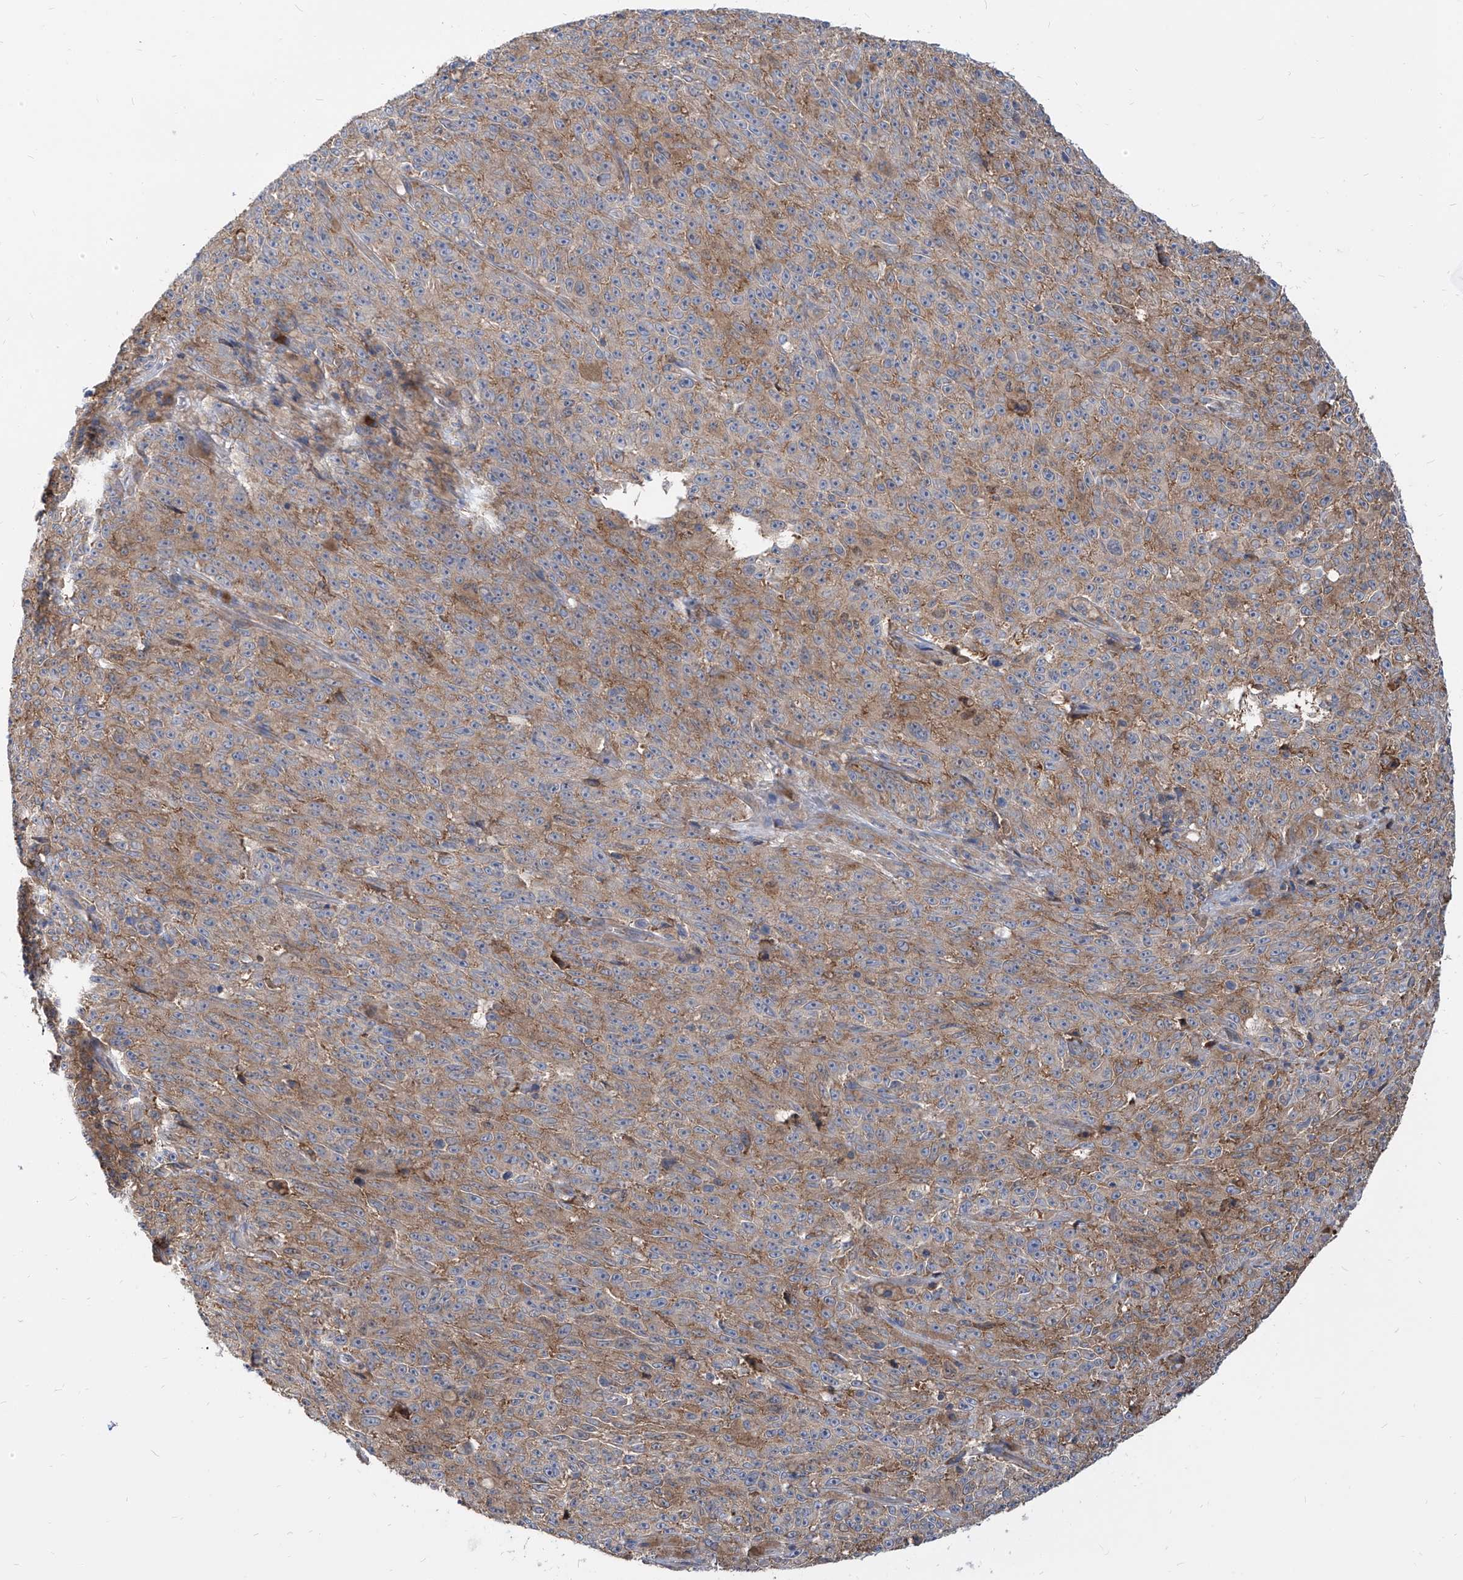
{"staining": {"intensity": "moderate", "quantity": ">75%", "location": "cytoplasmic/membranous"}, "tissue": "melanoma", "cell_type": "Tumor cells", "image_type": "cancer", "snomed": [{"axis": "morphology", "description": "Malignant melanoma, NOS"}, {"axis": "topography", "description": "Skin"}], "caption": "IHC (DAB (3,3'-diaminobenzidine)) staining of melanoma shows moderate cytoplasmic/membranous protein positivity in approximately >75% of tumor cells.", "gene": "FAM83B", "patient": {"sex": "female", "age": 82}}